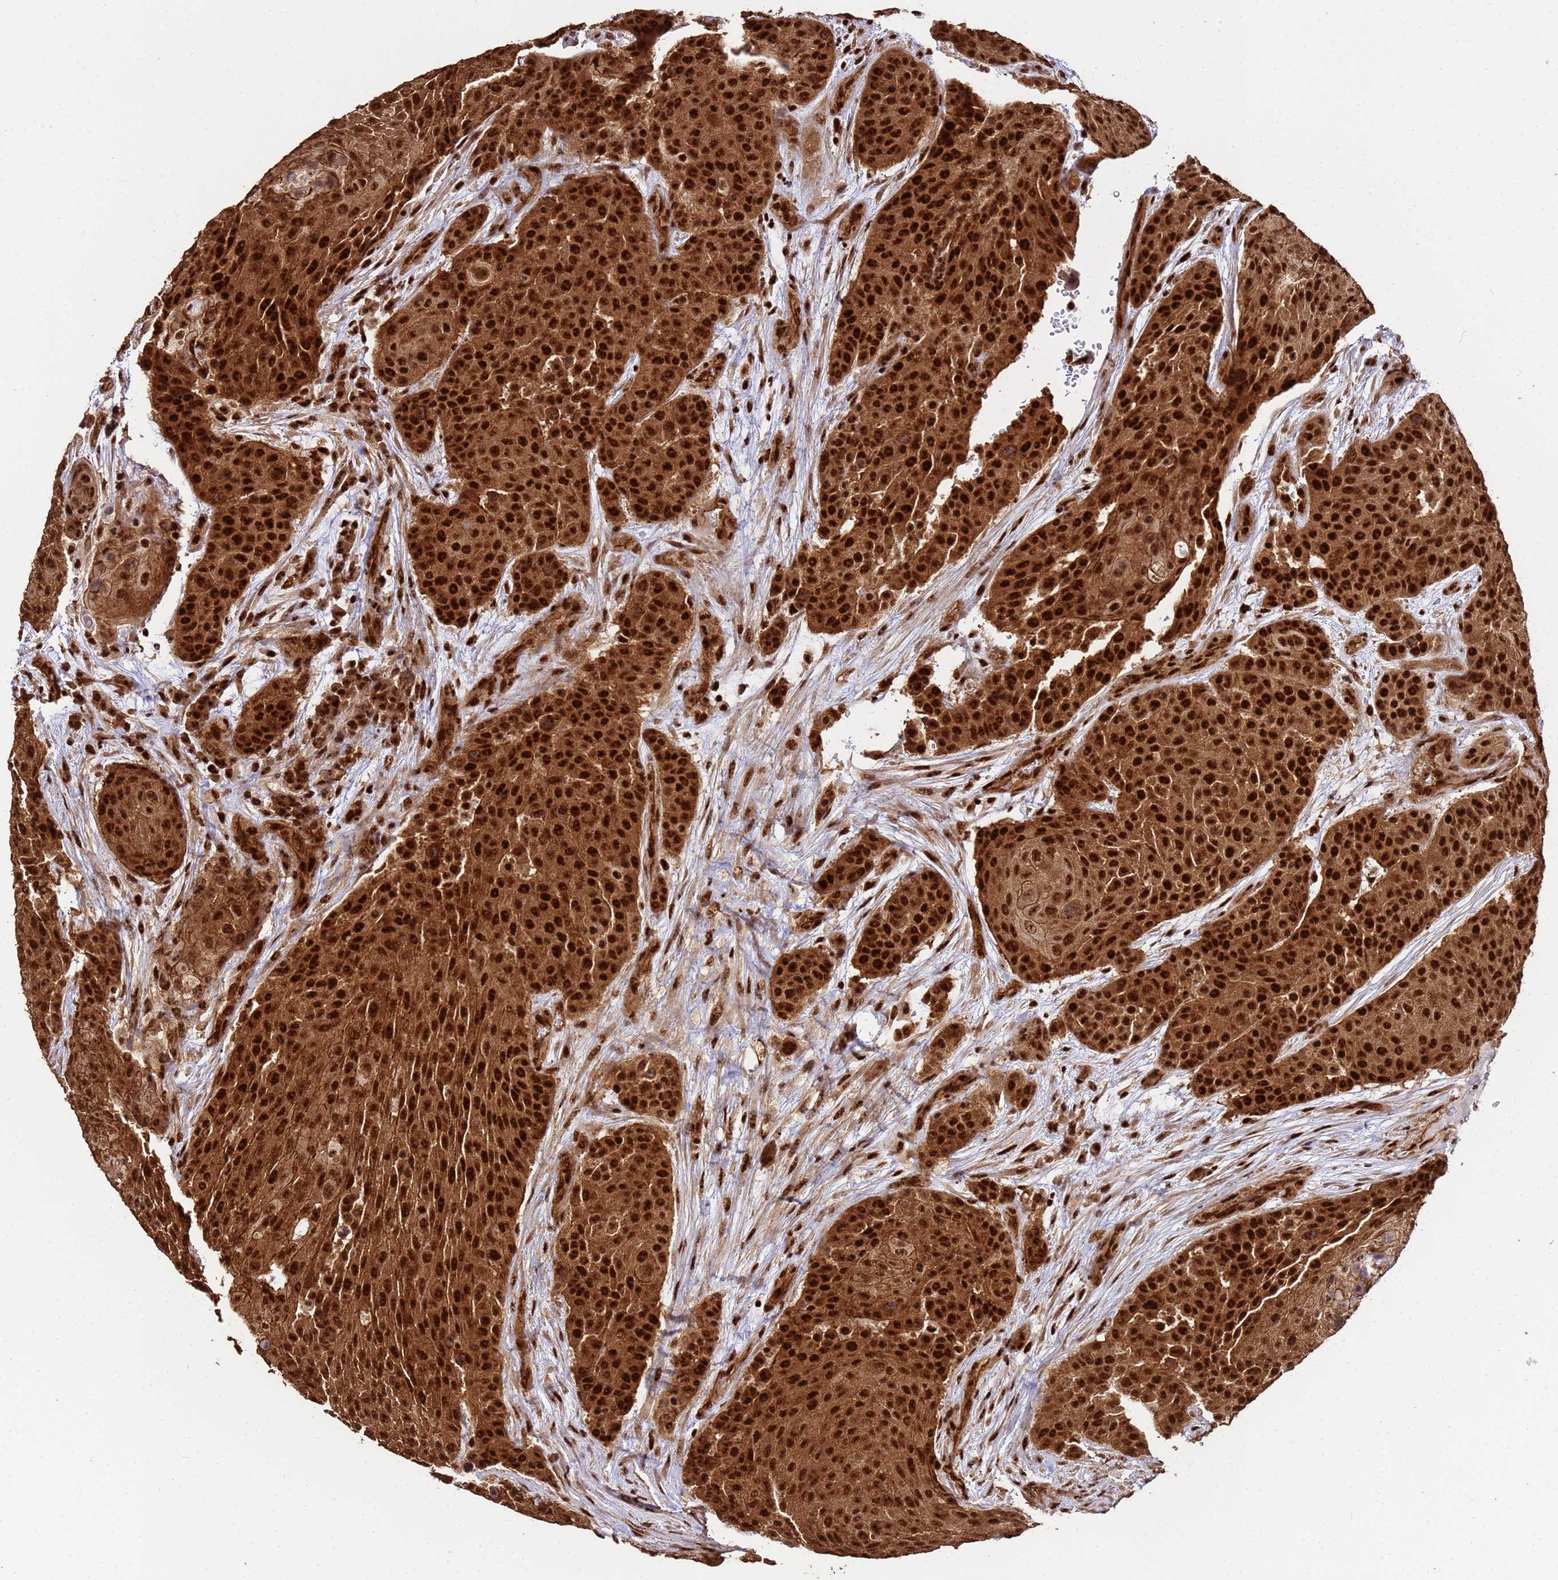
{"staining": {"intensity": "strong", "quantity": ">75%", "location": "cytoplasmic/membranous,nuclear"}, "tissue": "urothelial cancer", "cell_type": "Tumor cells", "image_type": "cancer", "snomed": [{"axis": "morphology", "description": "Urothelial carcinoma, High grade"}, {"axis": "topography", "description": "Urinary bladder"}], "caption": "High-magnification brightfield microscopy of urothelial carcinoma (high-grade) stained with DAB (3,3'-diaminobenzidine) (brown) and counterstained with hematoxylin (blue). tumor cells exhibit strong cytoplasmic/membranous and nuclear staining is appreciated in about>75% of cells.", "gene": "SYF2", "patient": {"sex": "female", "age": 63}}